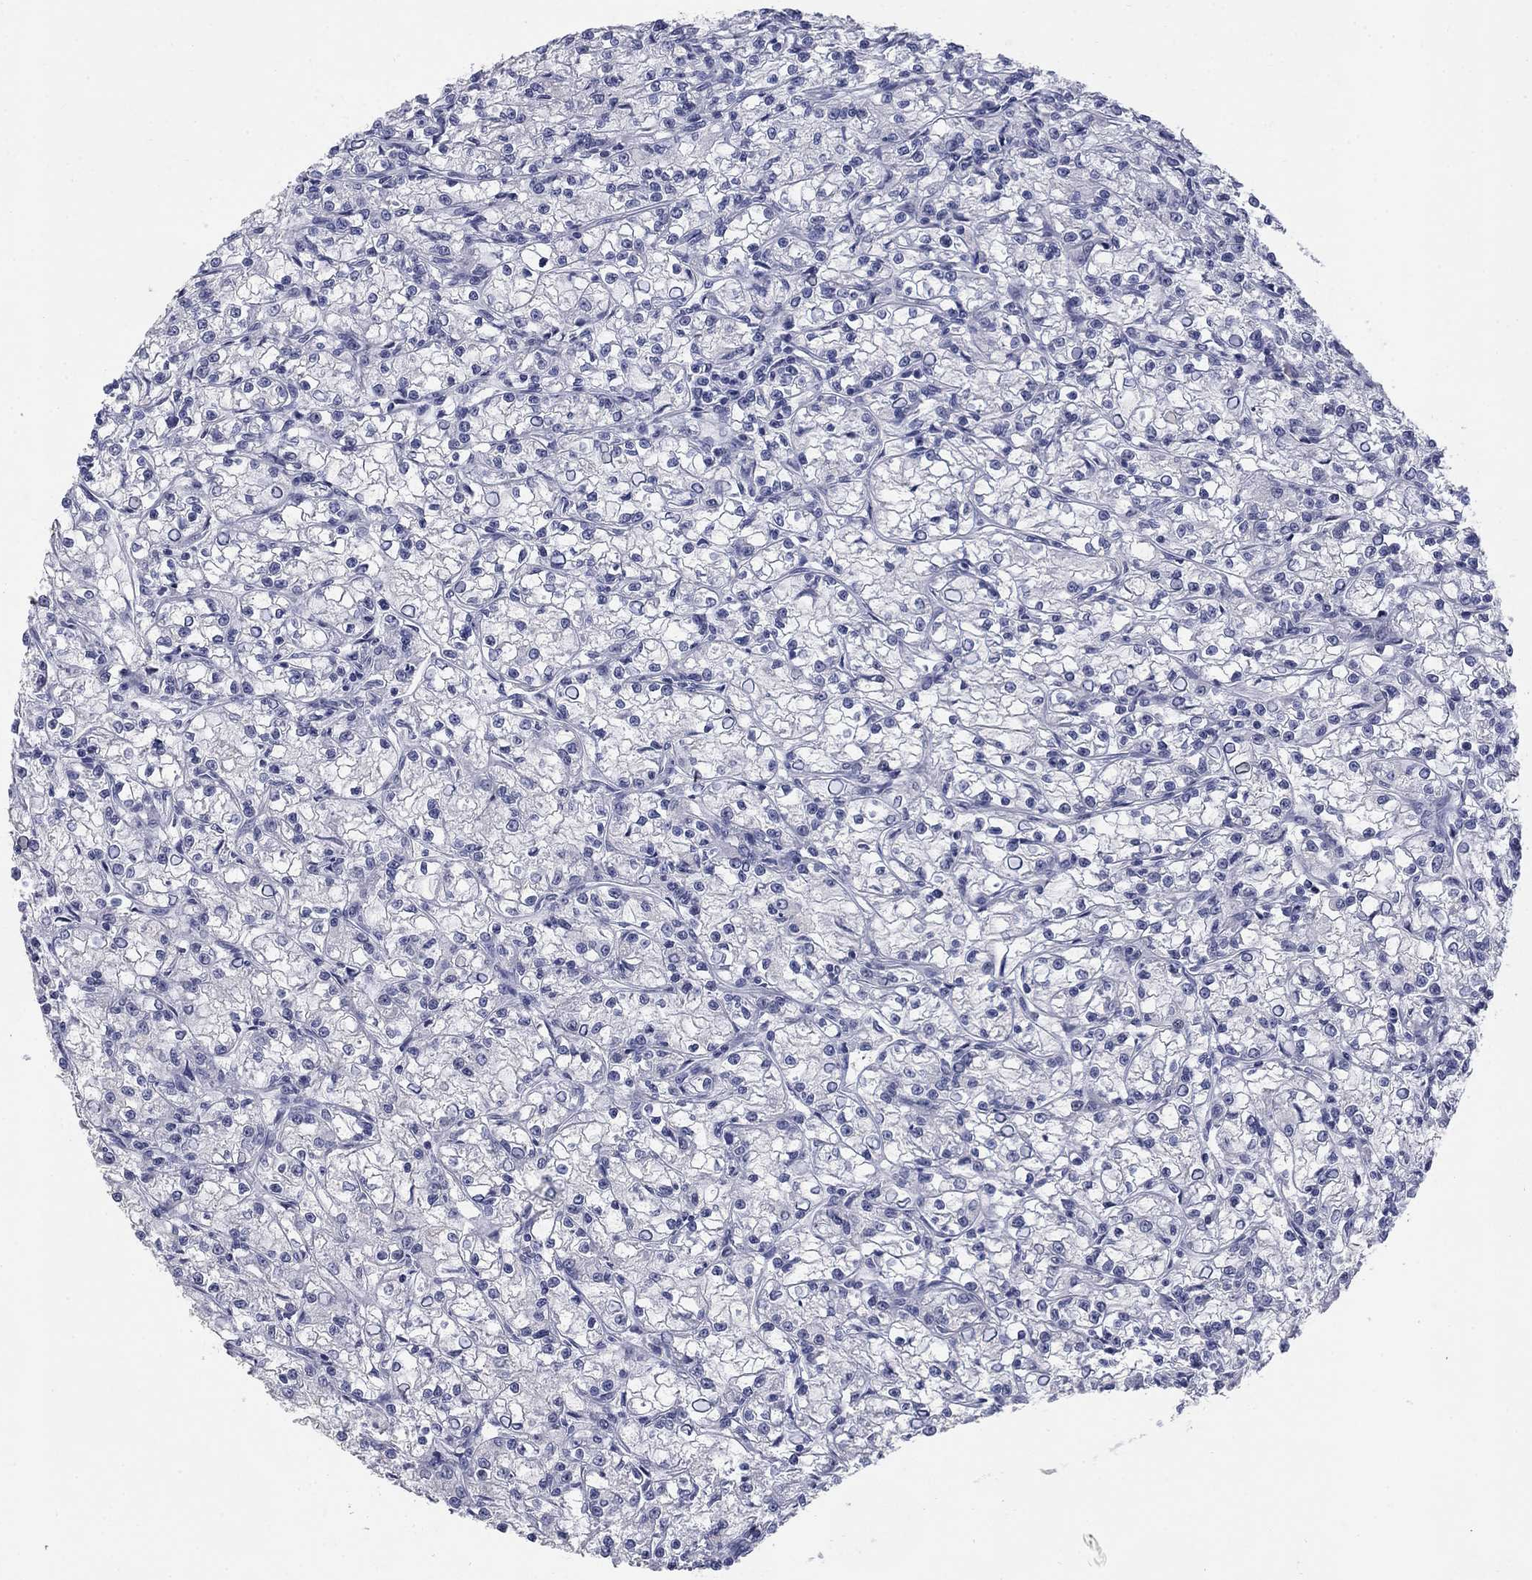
{"staining": {"intensity": "negative", "quantity": "none", "location": "none"}, "tissue": "renal cancer", "cell_type": "Tumor cells", "image_type": "cancer", "snomed": [{"axis": "morphology", "description": "Adenocarcinoma, NOS"}, {"axis": "topography", "description": "Kidney"}], "caption": "Human adenocarcinoma (renal) stained for a protein using IHC demonstrates no staining in tumor cells.", "gene": "ELAVL4", "patient": {"sex": "female", "age": 59}}